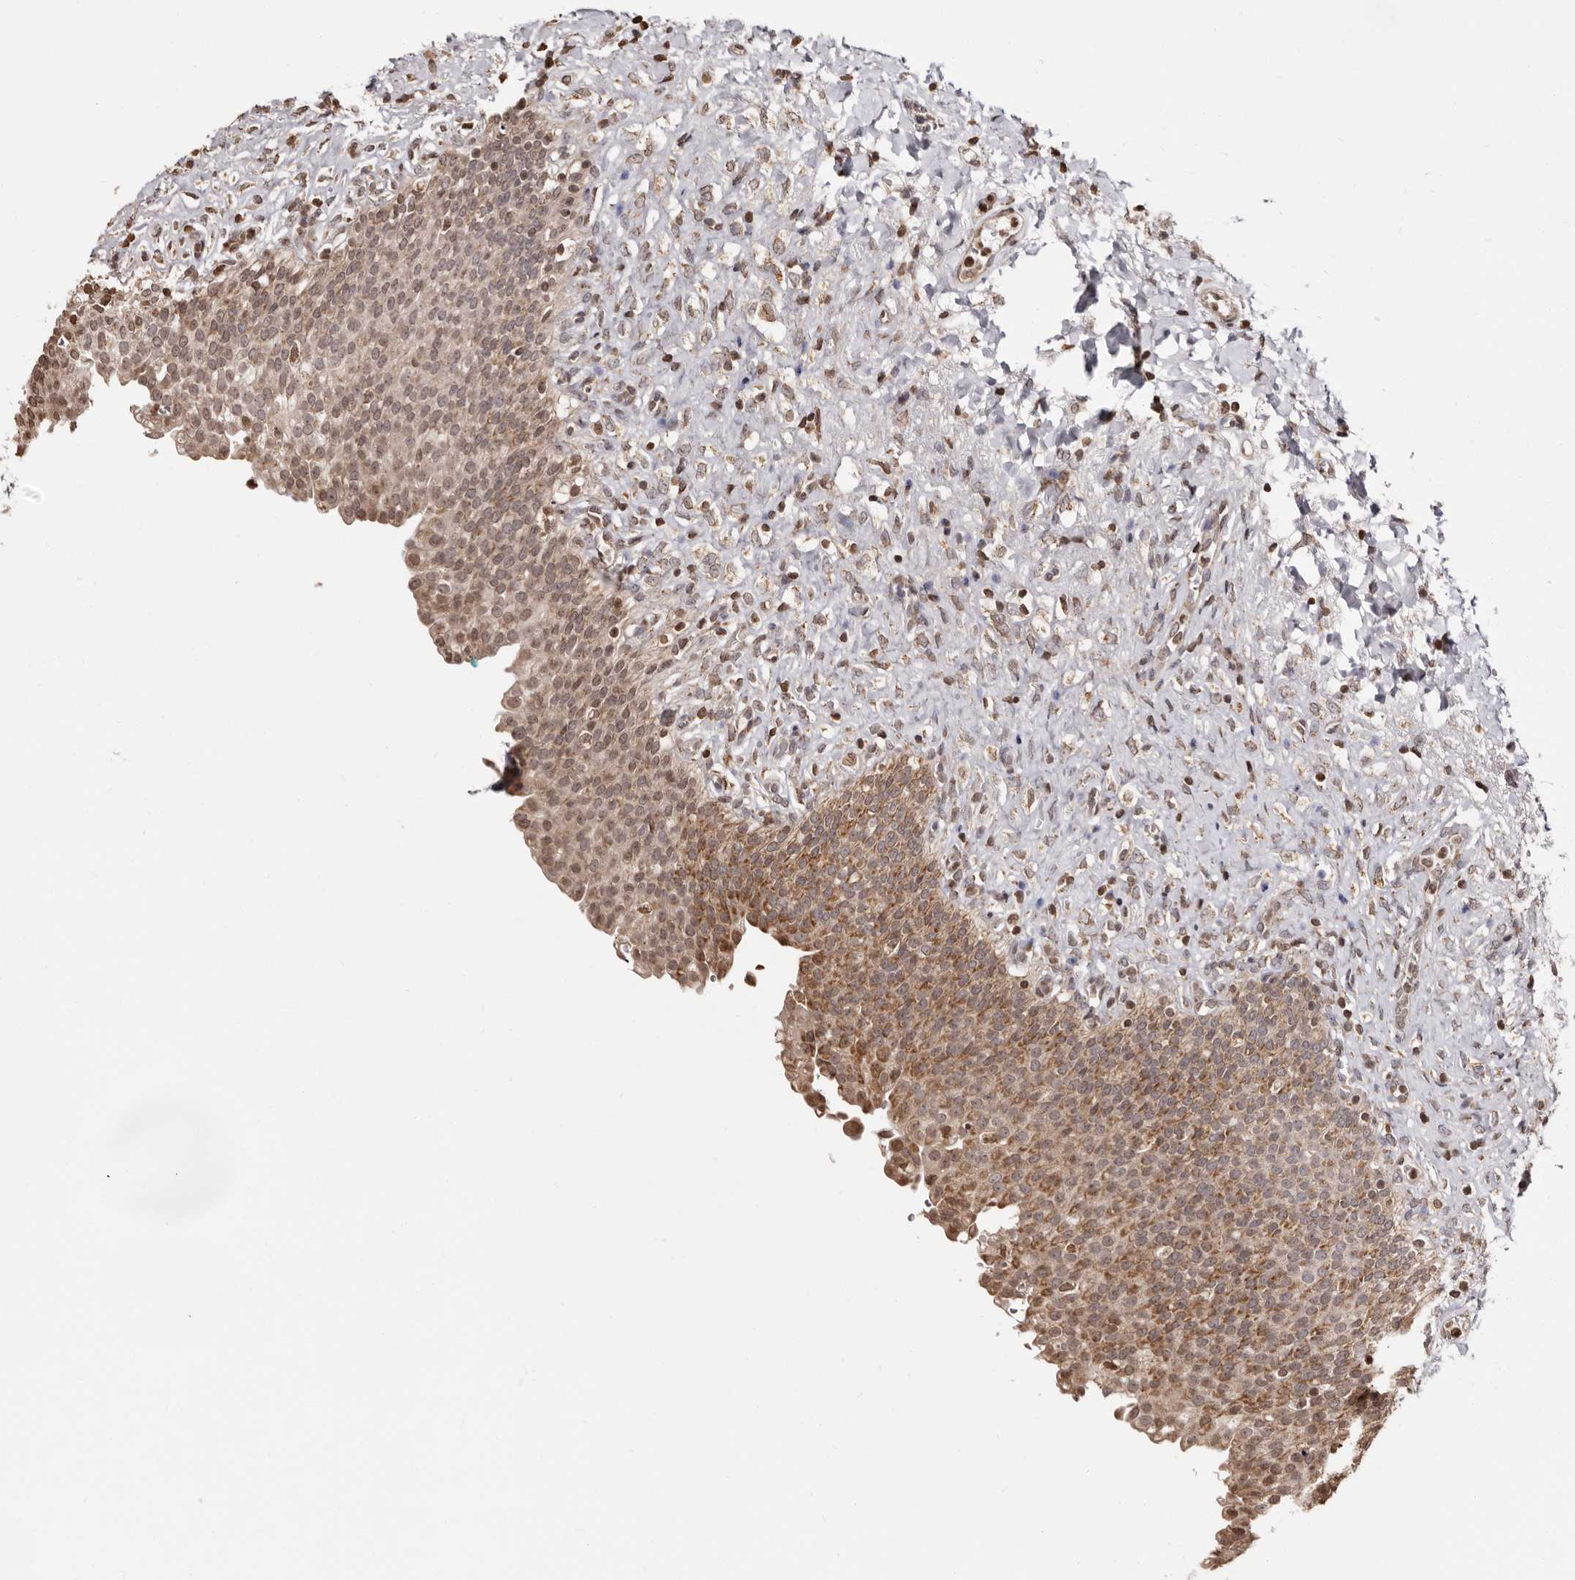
{"staining": {"intensity": "moderate", "quantity": ">75%", "location": "cytoplasmic/membranous,nuclear"}, "tissue": "urinary bladder", "cell_type": "Urothelial cells", "image_type": "normal", "snomed": [{"axis": "morphology", "description": "Urothelial carcinoma, High grade"}, {"axis": "topography", "description": "Urinary bladder"}], "caption": "Urothelial cells reveal moderate cytoplasmic/membranous,nuclear expression in about >75% of cells in normal urinary bladder.", "gene": "CCDC190", "patient": {"sex": "male", "age": 46}}